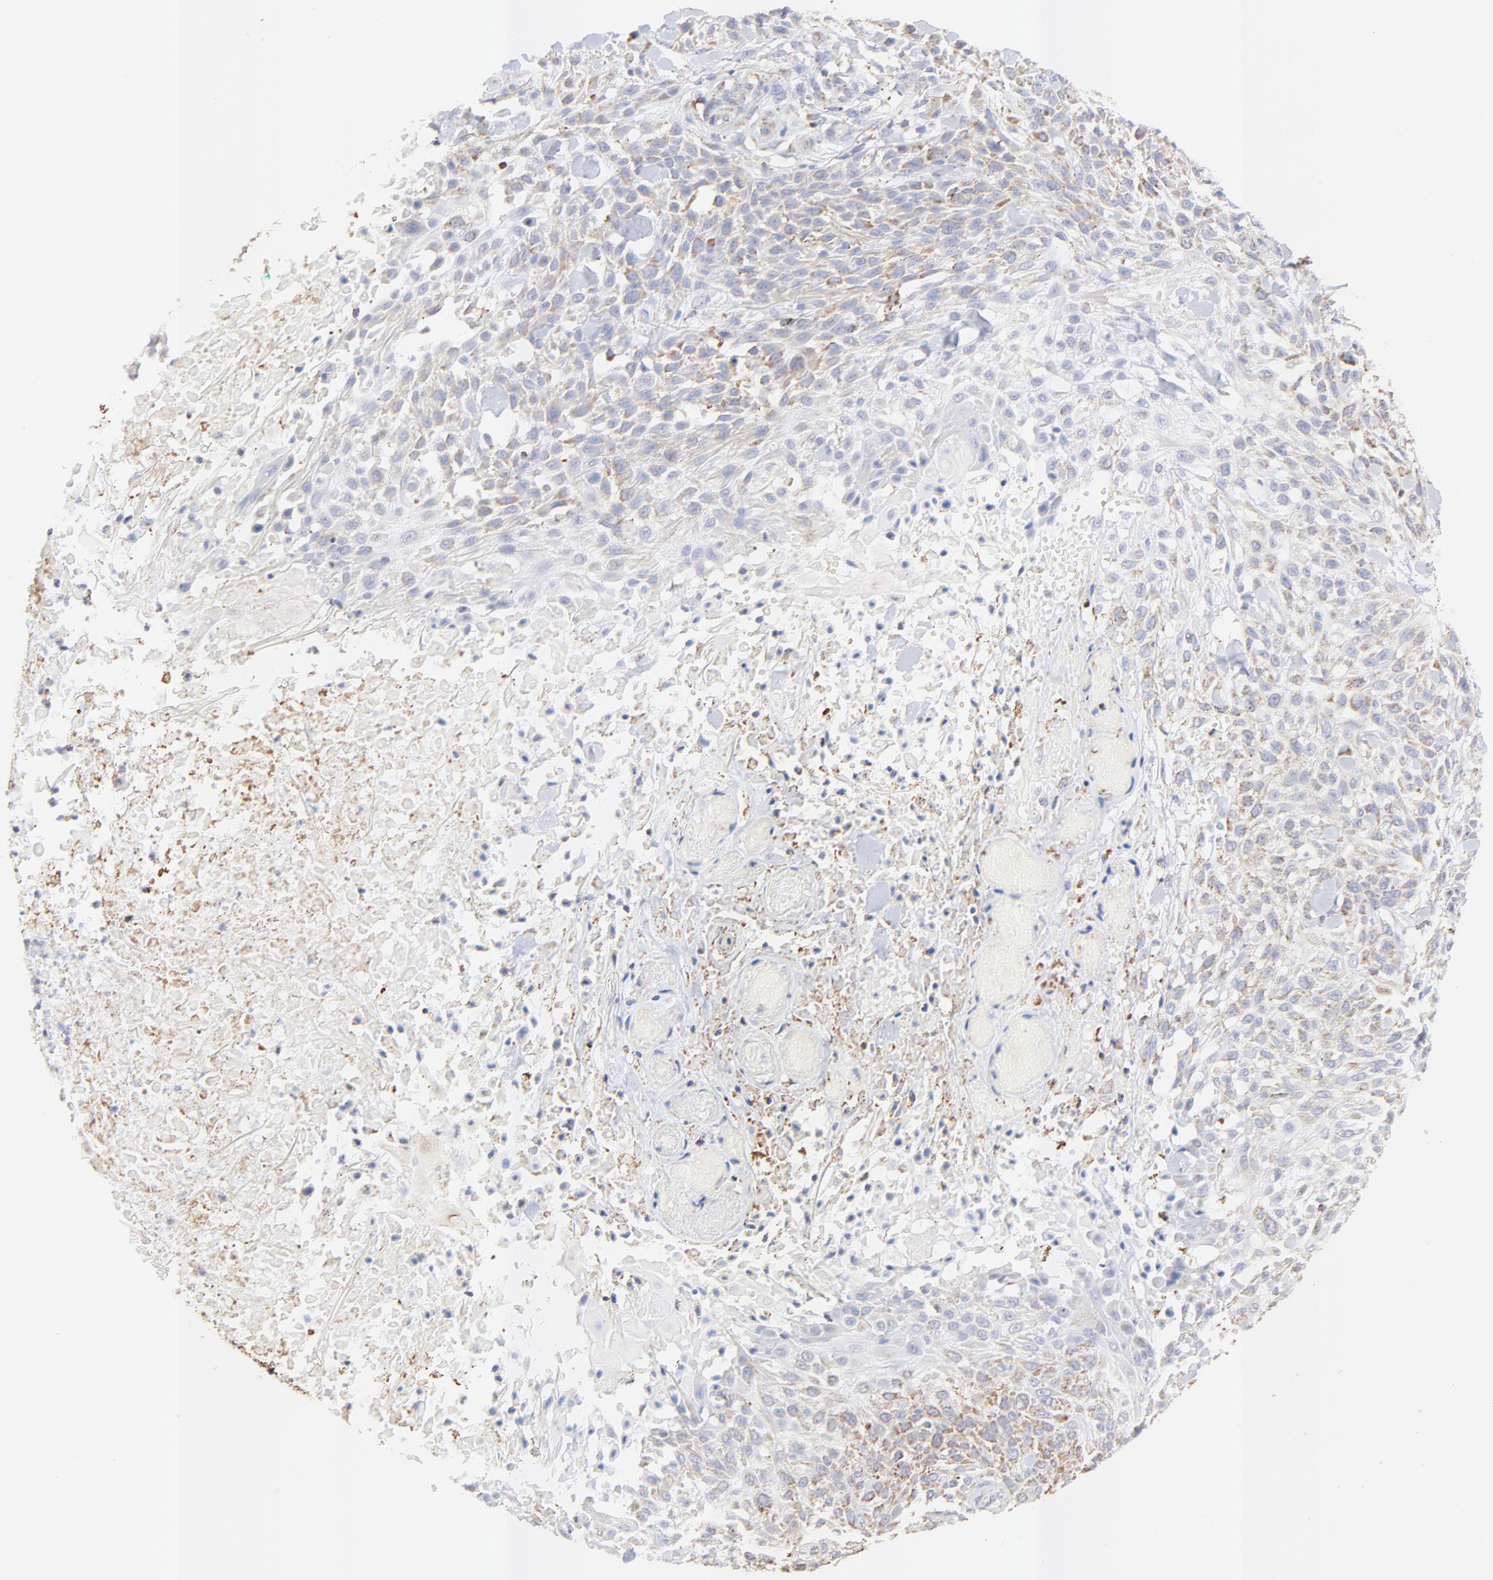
{"staining": {"intensity": "moderate", "quantity": ">75%", "location": "cytoplasmic/membranous"}, "tissue": "skin cancer", "cell_type": "Tumor cells", "image_type": "cancer", "snomed": [{"axis": "morphology", "description": "Squamous cell carcinoma, NOS"}, {"axis": "topography", "description": "Skin"}], "caption": "This micrograph displays IHC staining of skin cancer, with medium moderate cytoplasmic/membranous staining in about >75% of tumor cells.", "gene": "COX4I1", "patient": {"sex": "female", "age": 42}}